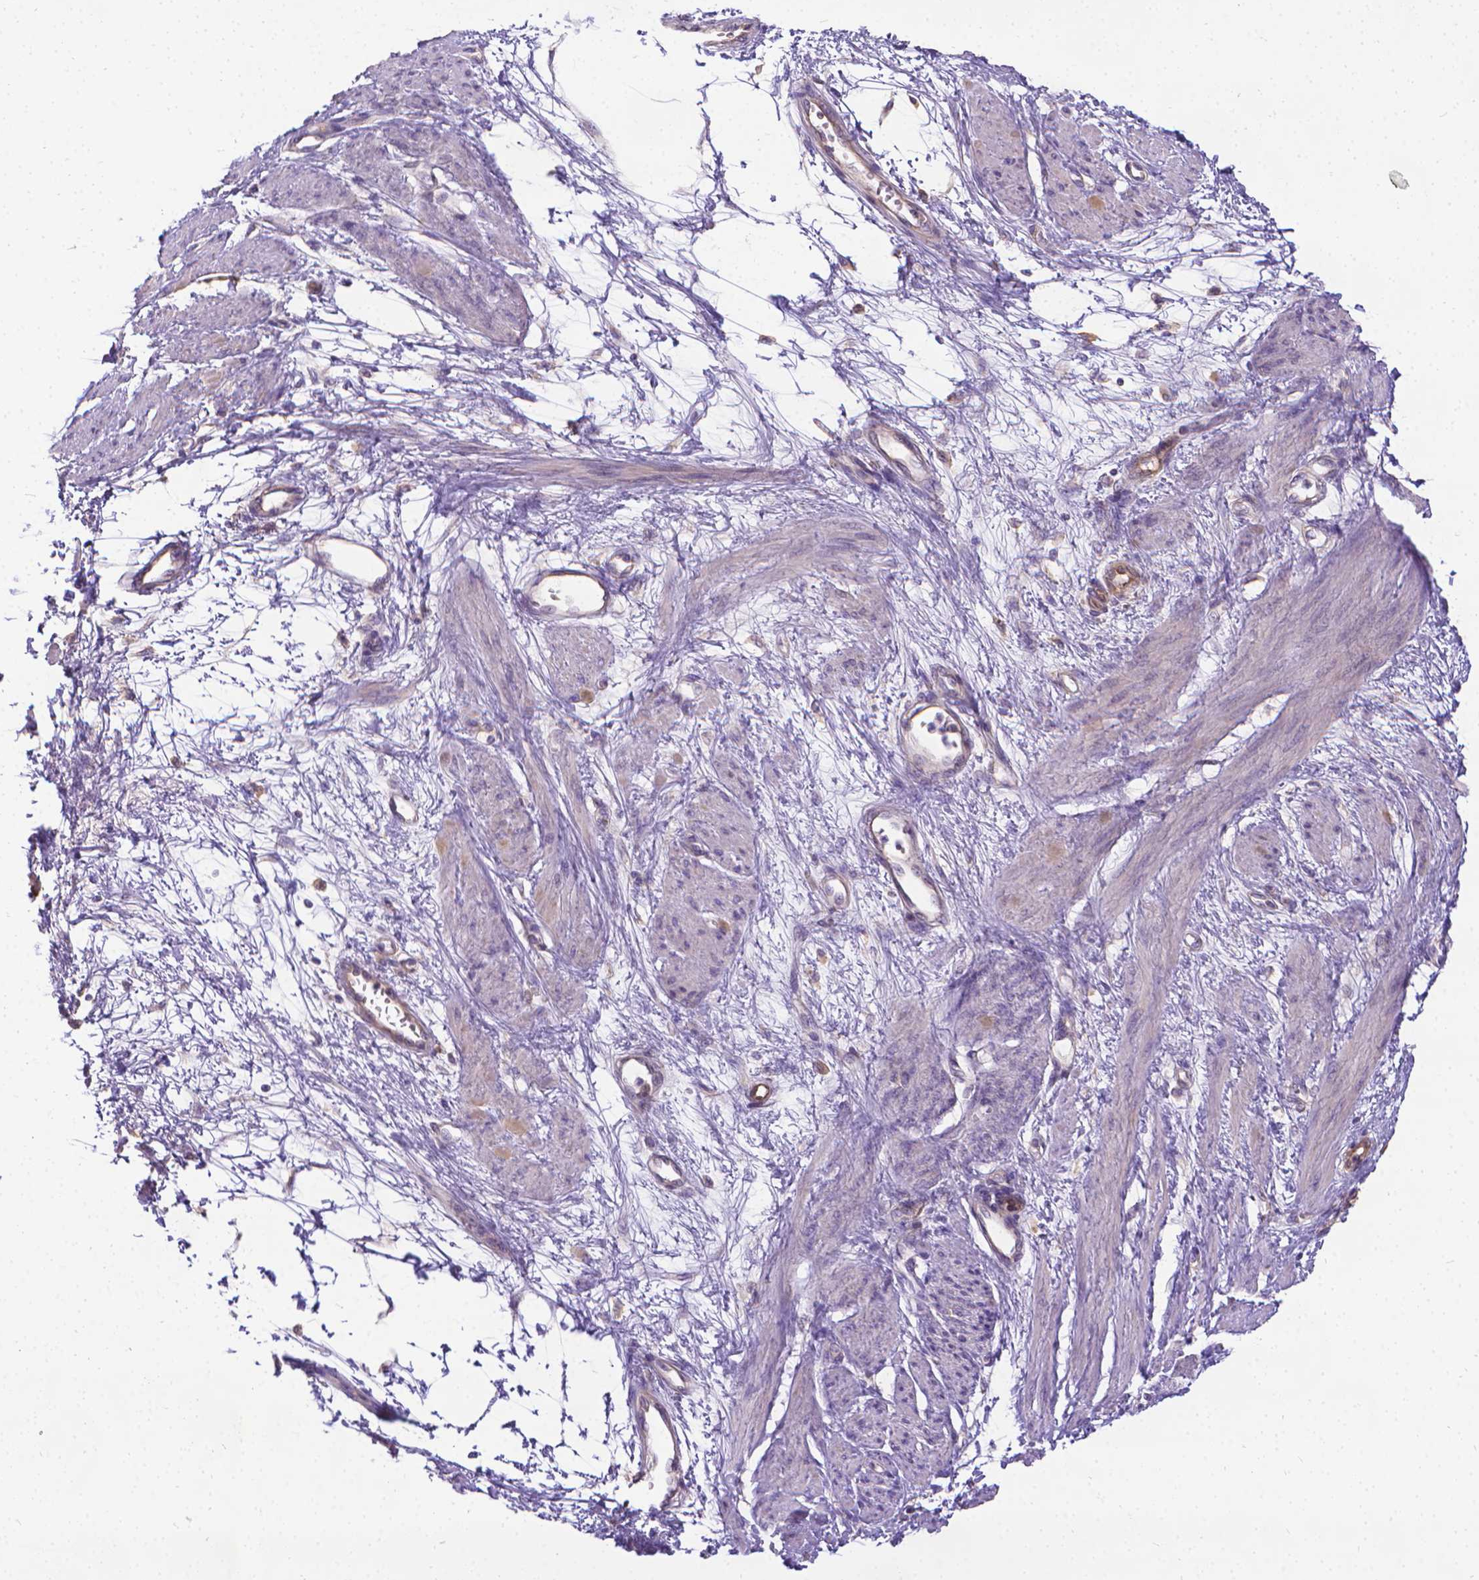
{"staining": {"intensity": "negative", "quantity": "none", "location": "none"}, "tissue": "smooth muscle", "cell_type": "Smooth muscle cells", "image_type": "normal", "snomed": [{"axis": "morphology", "description": "Normal tissue, NOS"}, {"axis": "topography", "description": "Smooth muscle"}, {"axis": "topography", "description": "Uterus"}], "caption": "Immunohistochemistry photomicrograph of benign smooth muscle: human smooth muscle stained with DAB (3,3'-diaminobenzidine) reveals no significant protein staining in smooth muscle cells.", "gene": "CFAP299", "patient": {"sex": "female", "age": 39}}